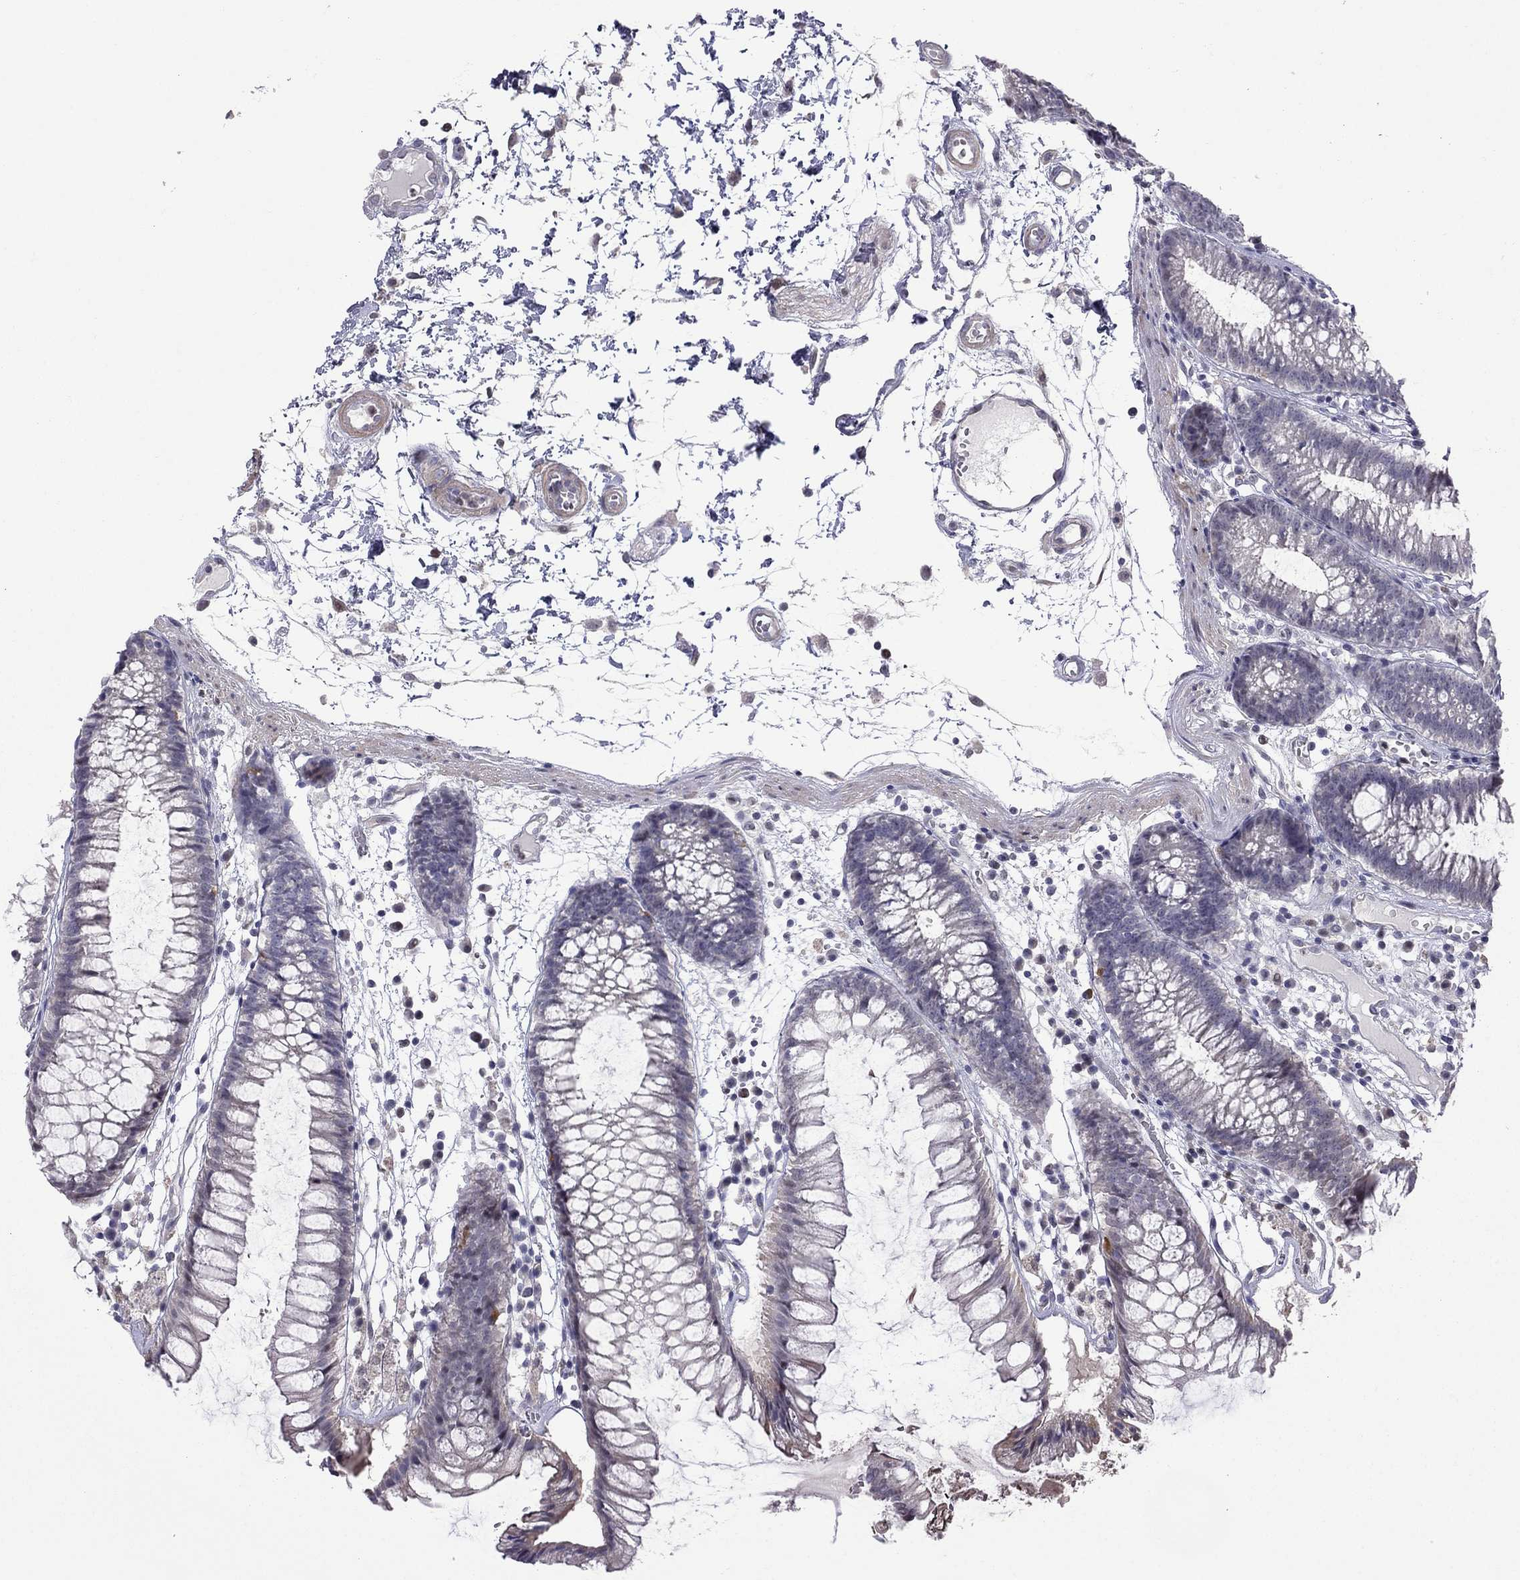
{"staining": {"intensity": "negative", "quantity": "none", "location": "none"}, "tissue": "colon", "cell_type": "Endothelial cells", "image_type": "normal", "snomed": [{"axis": "morphology", "description": "Normal tissue, NOS"}, {"axis": "morphology", "description": "Adenocarcinoma, NOS"}, {"axis": "topography", "description": "Colon"}], "caption": "The micrograph demonstrates no significant expression in endothelial cells of colon. (DAB (3,3'-diaminobenzidine) immunohistochemistry (IHC) visualized using brightfield microscopy, high magnification).", "gene": "LRRC39", "patient": {"sex": "male", "age": 65}}